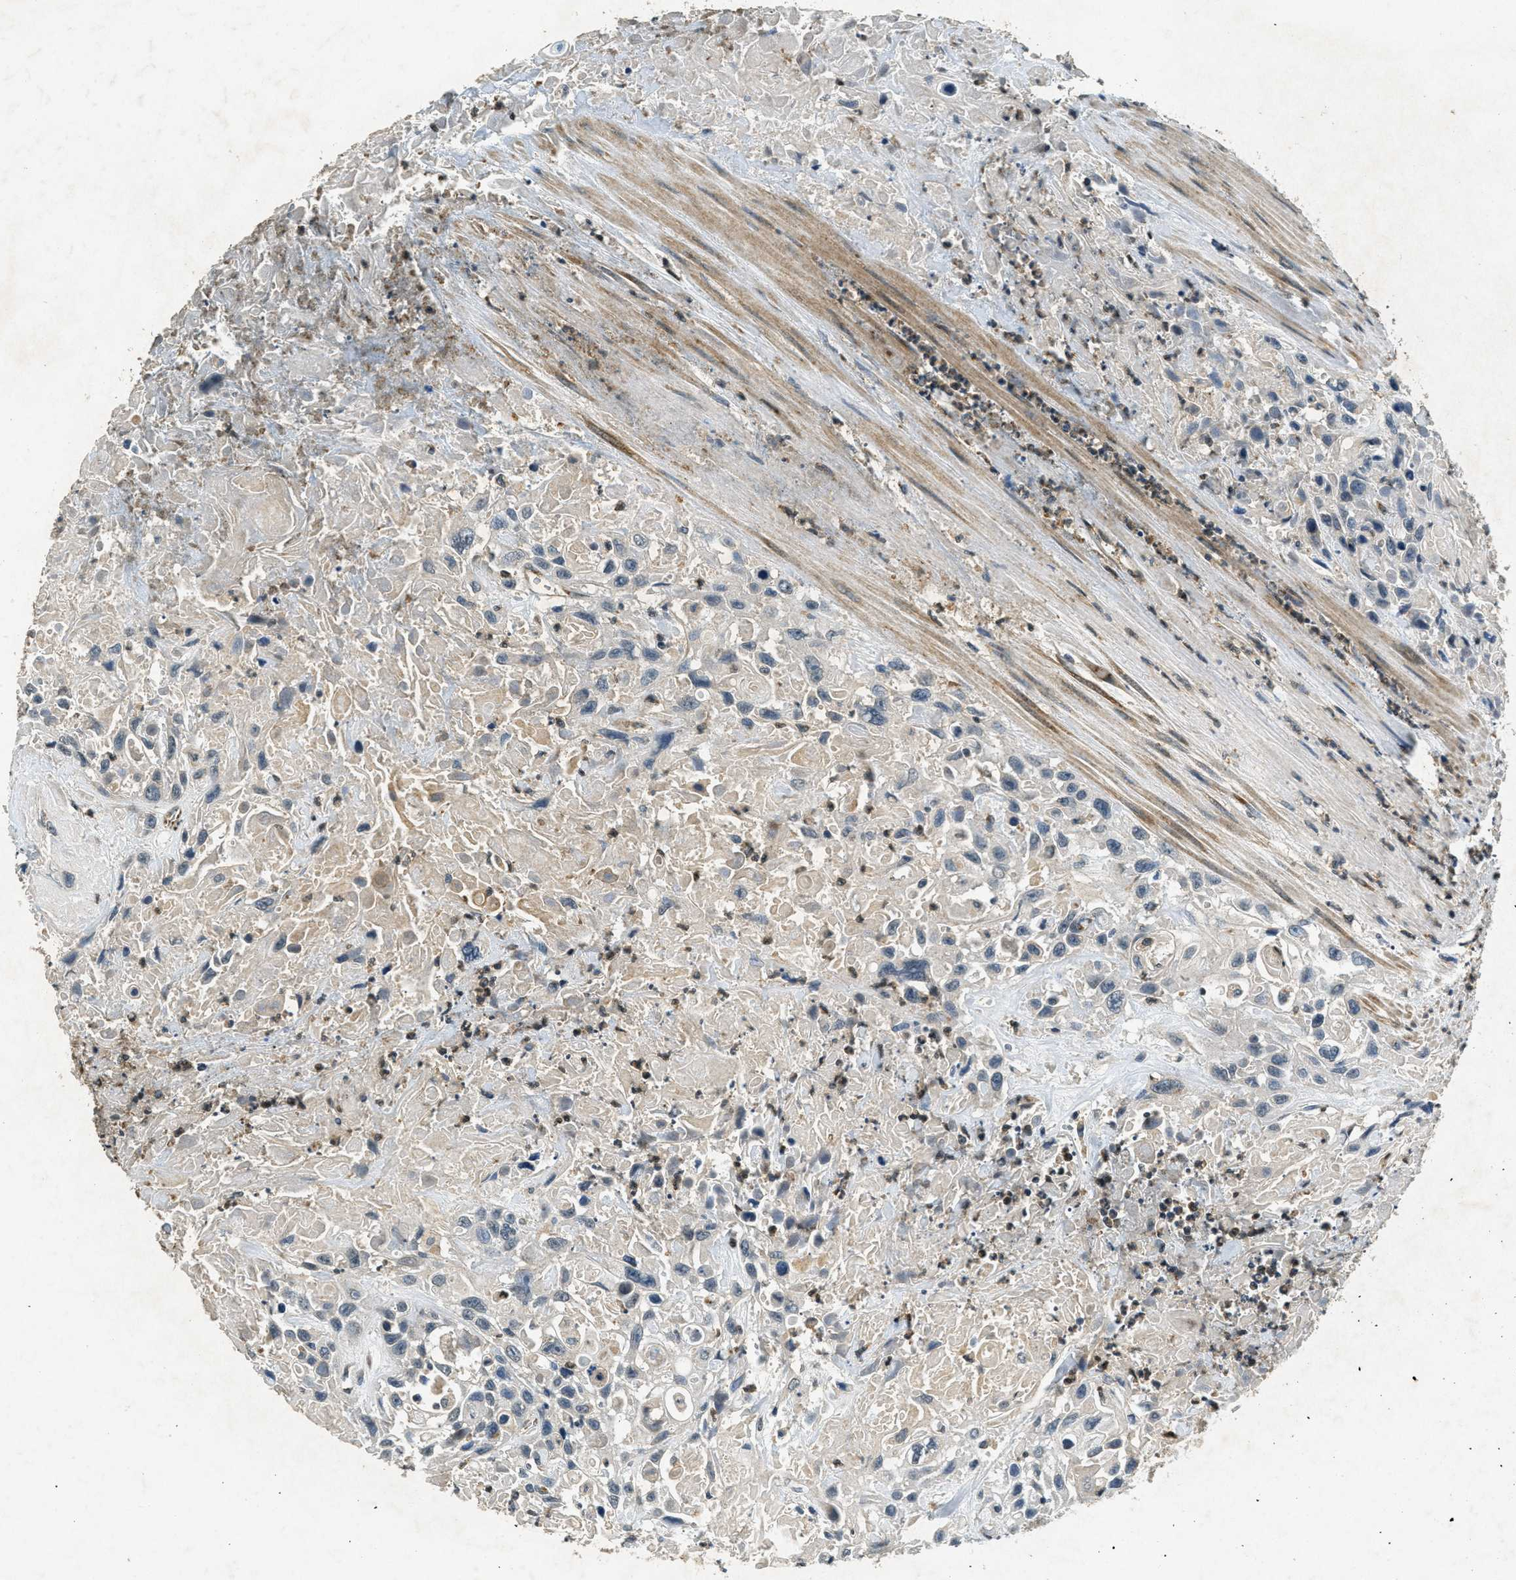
{"staining": {"intensity": "negative", "quantity": "none", "location": "none"}, "tissue": "urothelial cancer", "cell_type": "Tumor cells", "image_type": "cancer", "snomed": [{"axis": "morphology", "description": "Urothelial carcinoma, High grade"}, {"axis": "topography", "description": "Urinary bladder"}], "caption": "An immunohistochemistry image of urothelial cancer is shown. There is no staining in tumor cells of urothelial cancer.", "gene": "RAB3D", "patient": {"sex": "female", "age": 84}}